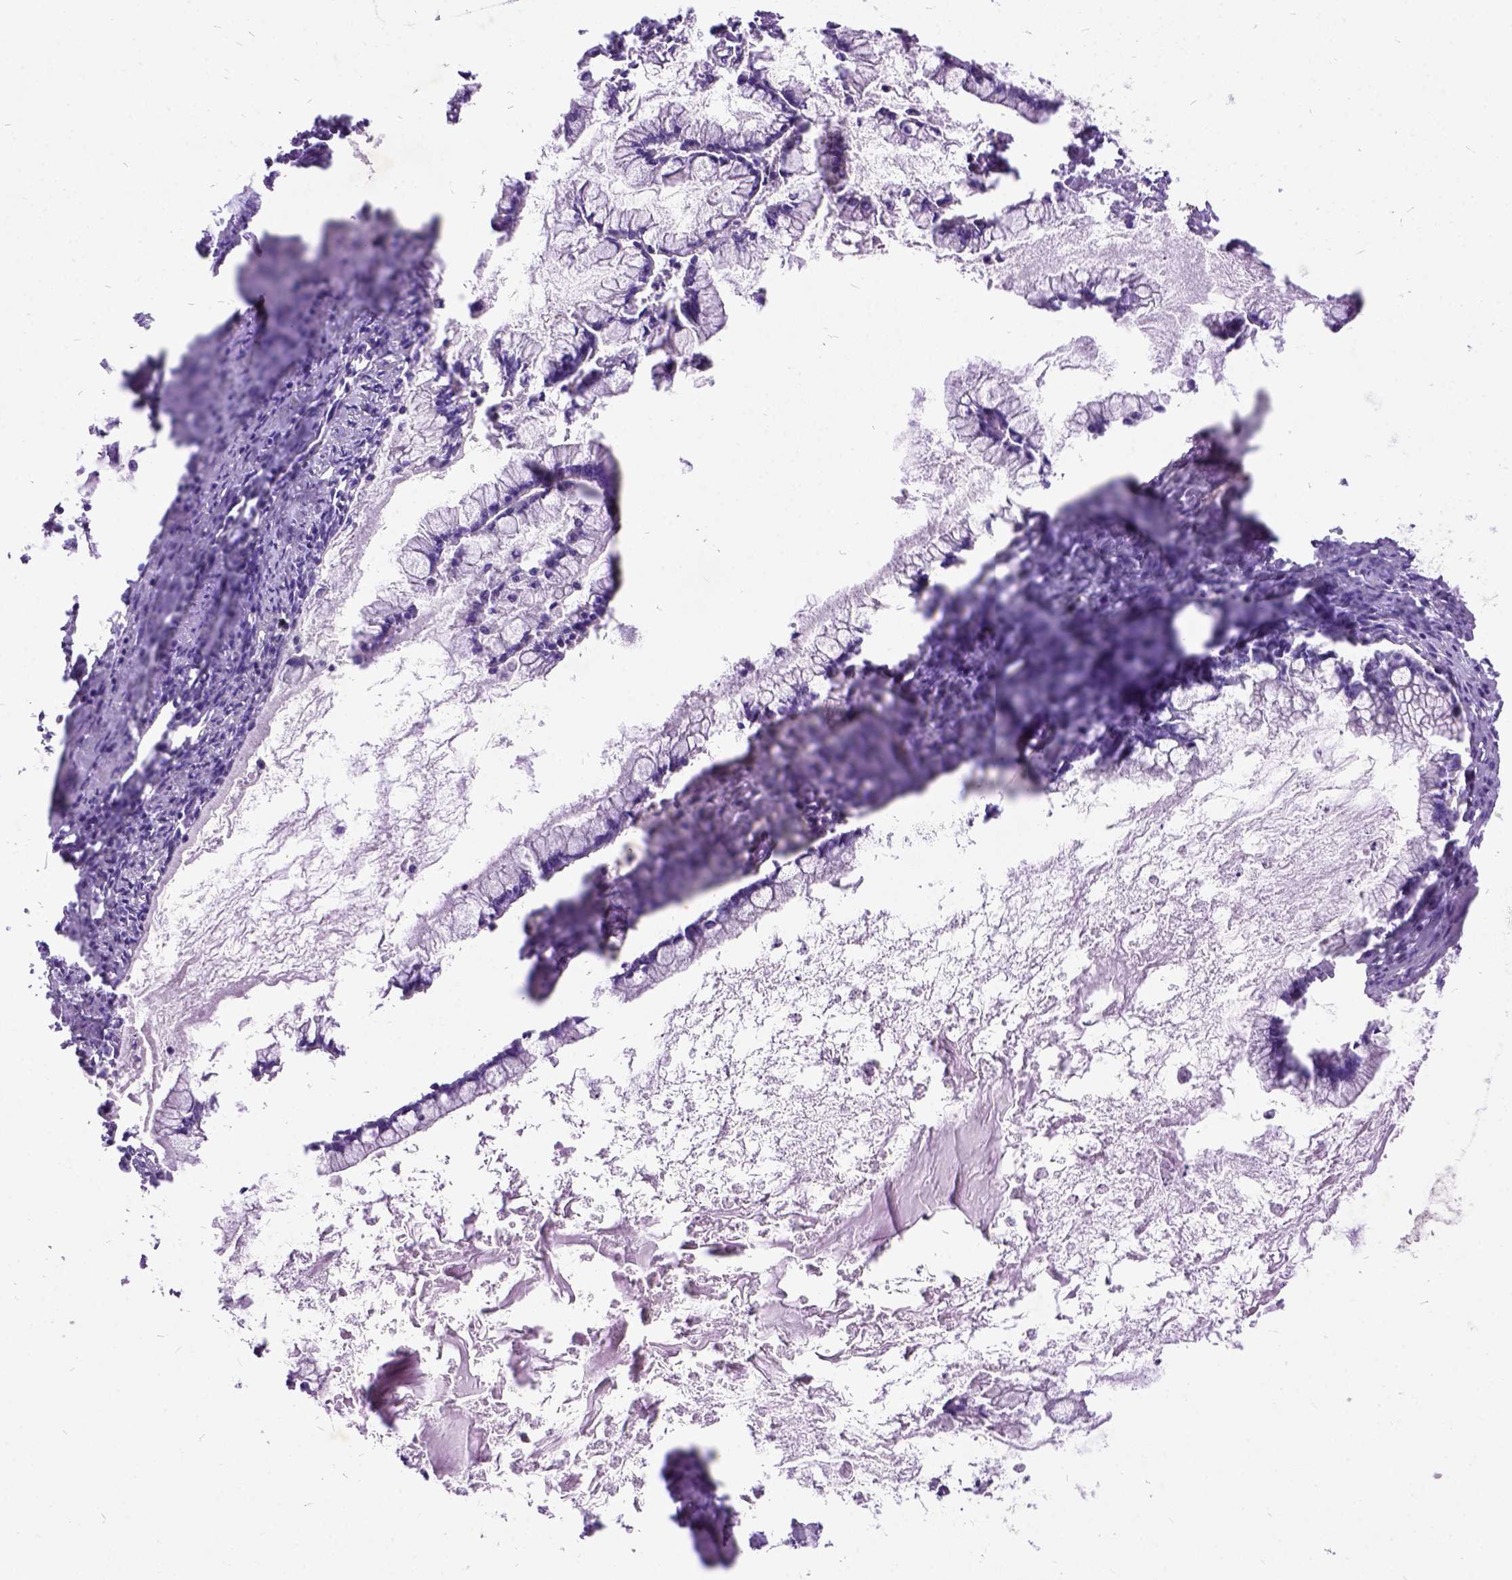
{"staining": {"intensity": "negative", "quantity": "none", "location": "none"}, "tissue": "ovarian cancer", "cell_type": "Tumor cells", "image_type": "cancer", "snomed": [{"axis": "morphology", "description": "Cystadenocarcinoma, mucinous, NOS"}, {"axis": "topography", "description": "Ovary"}], "caption": "Immunohistochemistry (IHC) of mucinous cystadenocarcinoma (ovarian) demonstrates no positivity in tumor cells.", "gene": "CFAP54", "patient": {"sex": "female", "age": 67}}